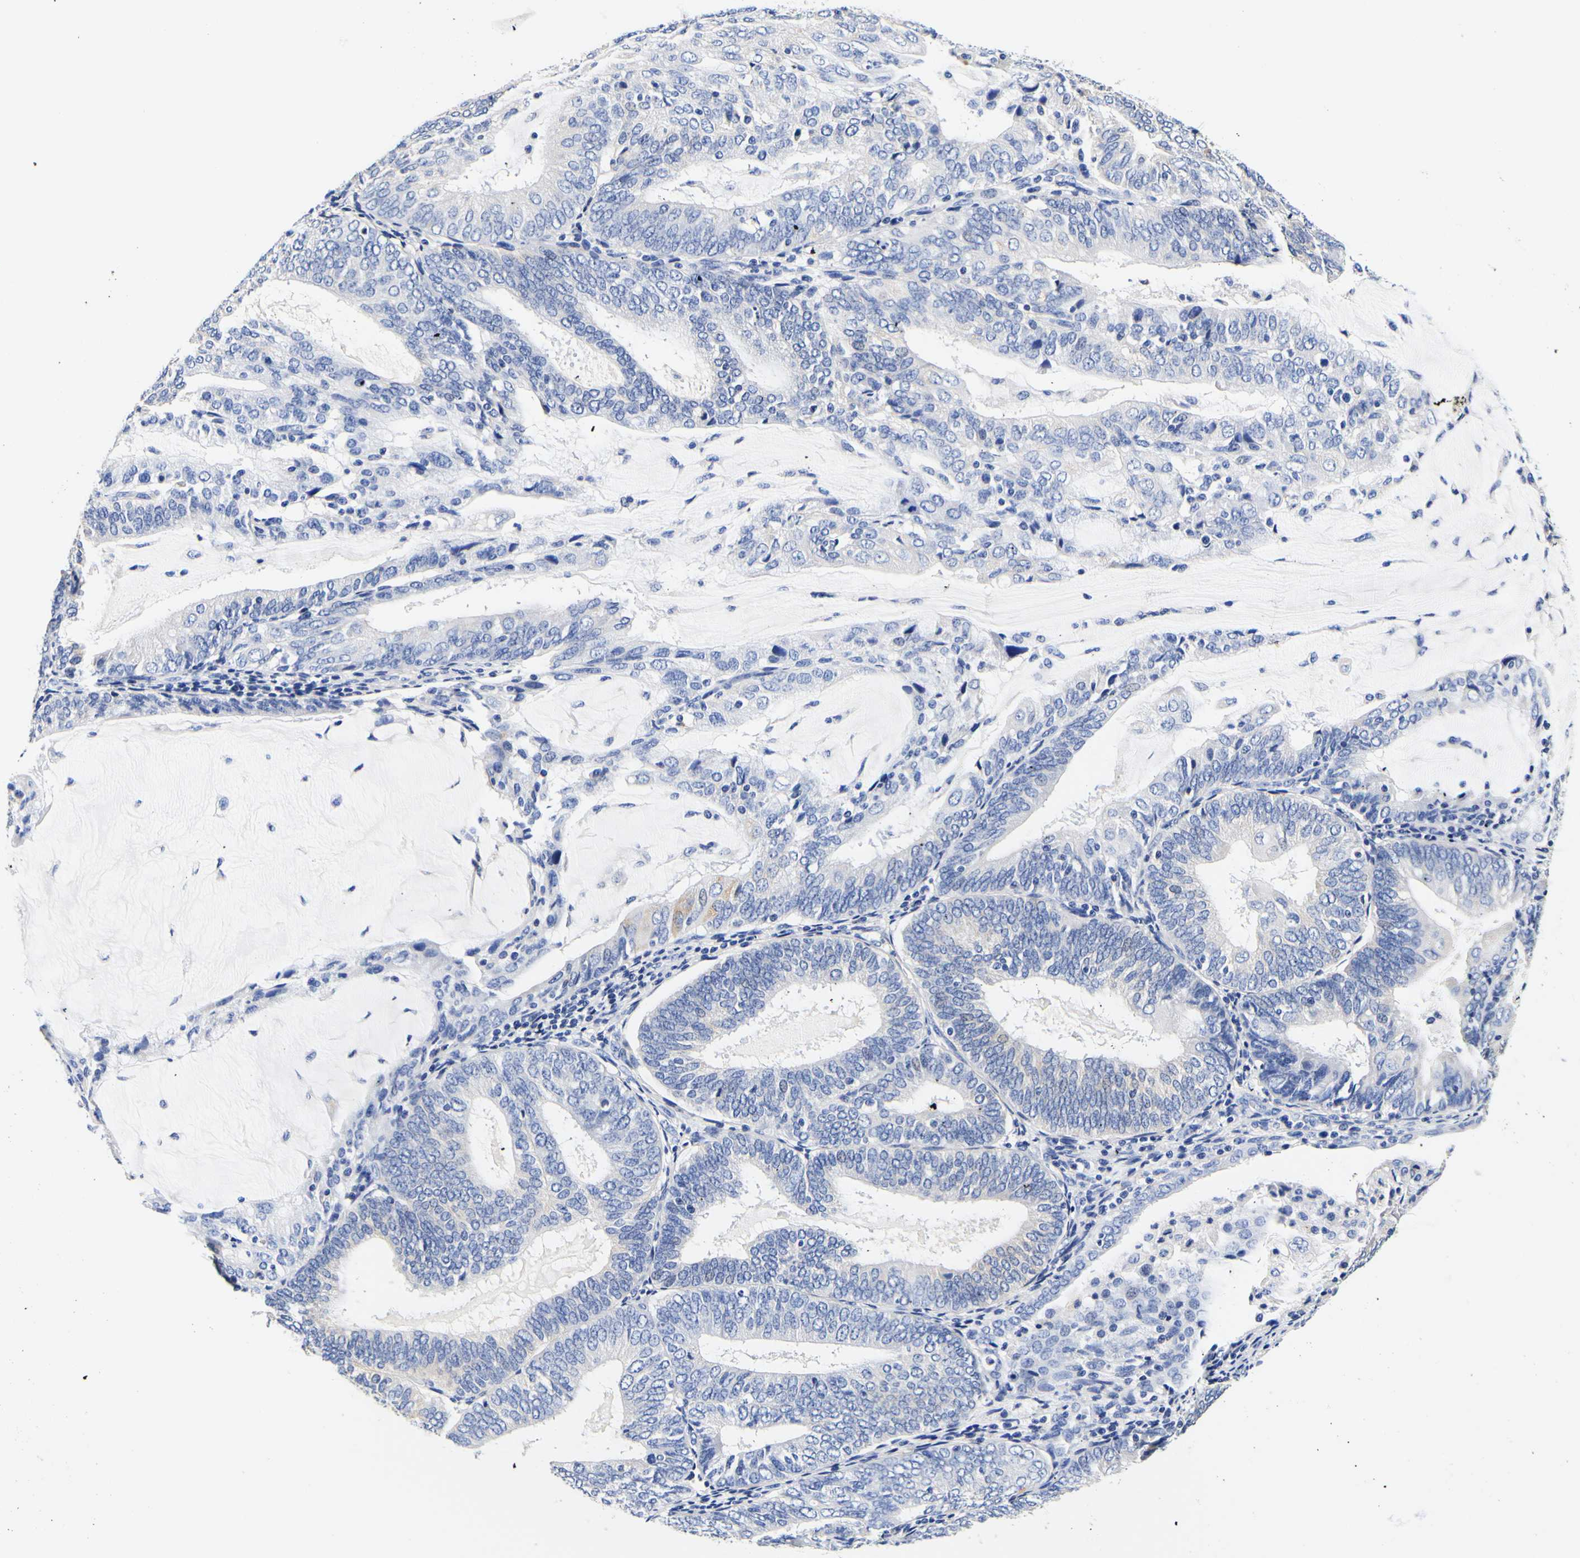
{"staining": {"intensity": "weak", "quantity": "<25%", "location": "cytoplasmic/membranous"}, "tissue": "endometrial cancer", "cell_type": "Tumor cells", "image_type": "cancer", "snomed": [{"axis": "morphology", "description": "Adenocarcinoma, NOS"}, {"axis": "topography", "description": "Endometrium"}], "caption": "The image exhibits no significant staining in tumor cells of endometrial adenocarcinoma. Nuclei are stained in blue.", "gene": "CAMK4", "patient": {"sex": "female", "age": 81}}